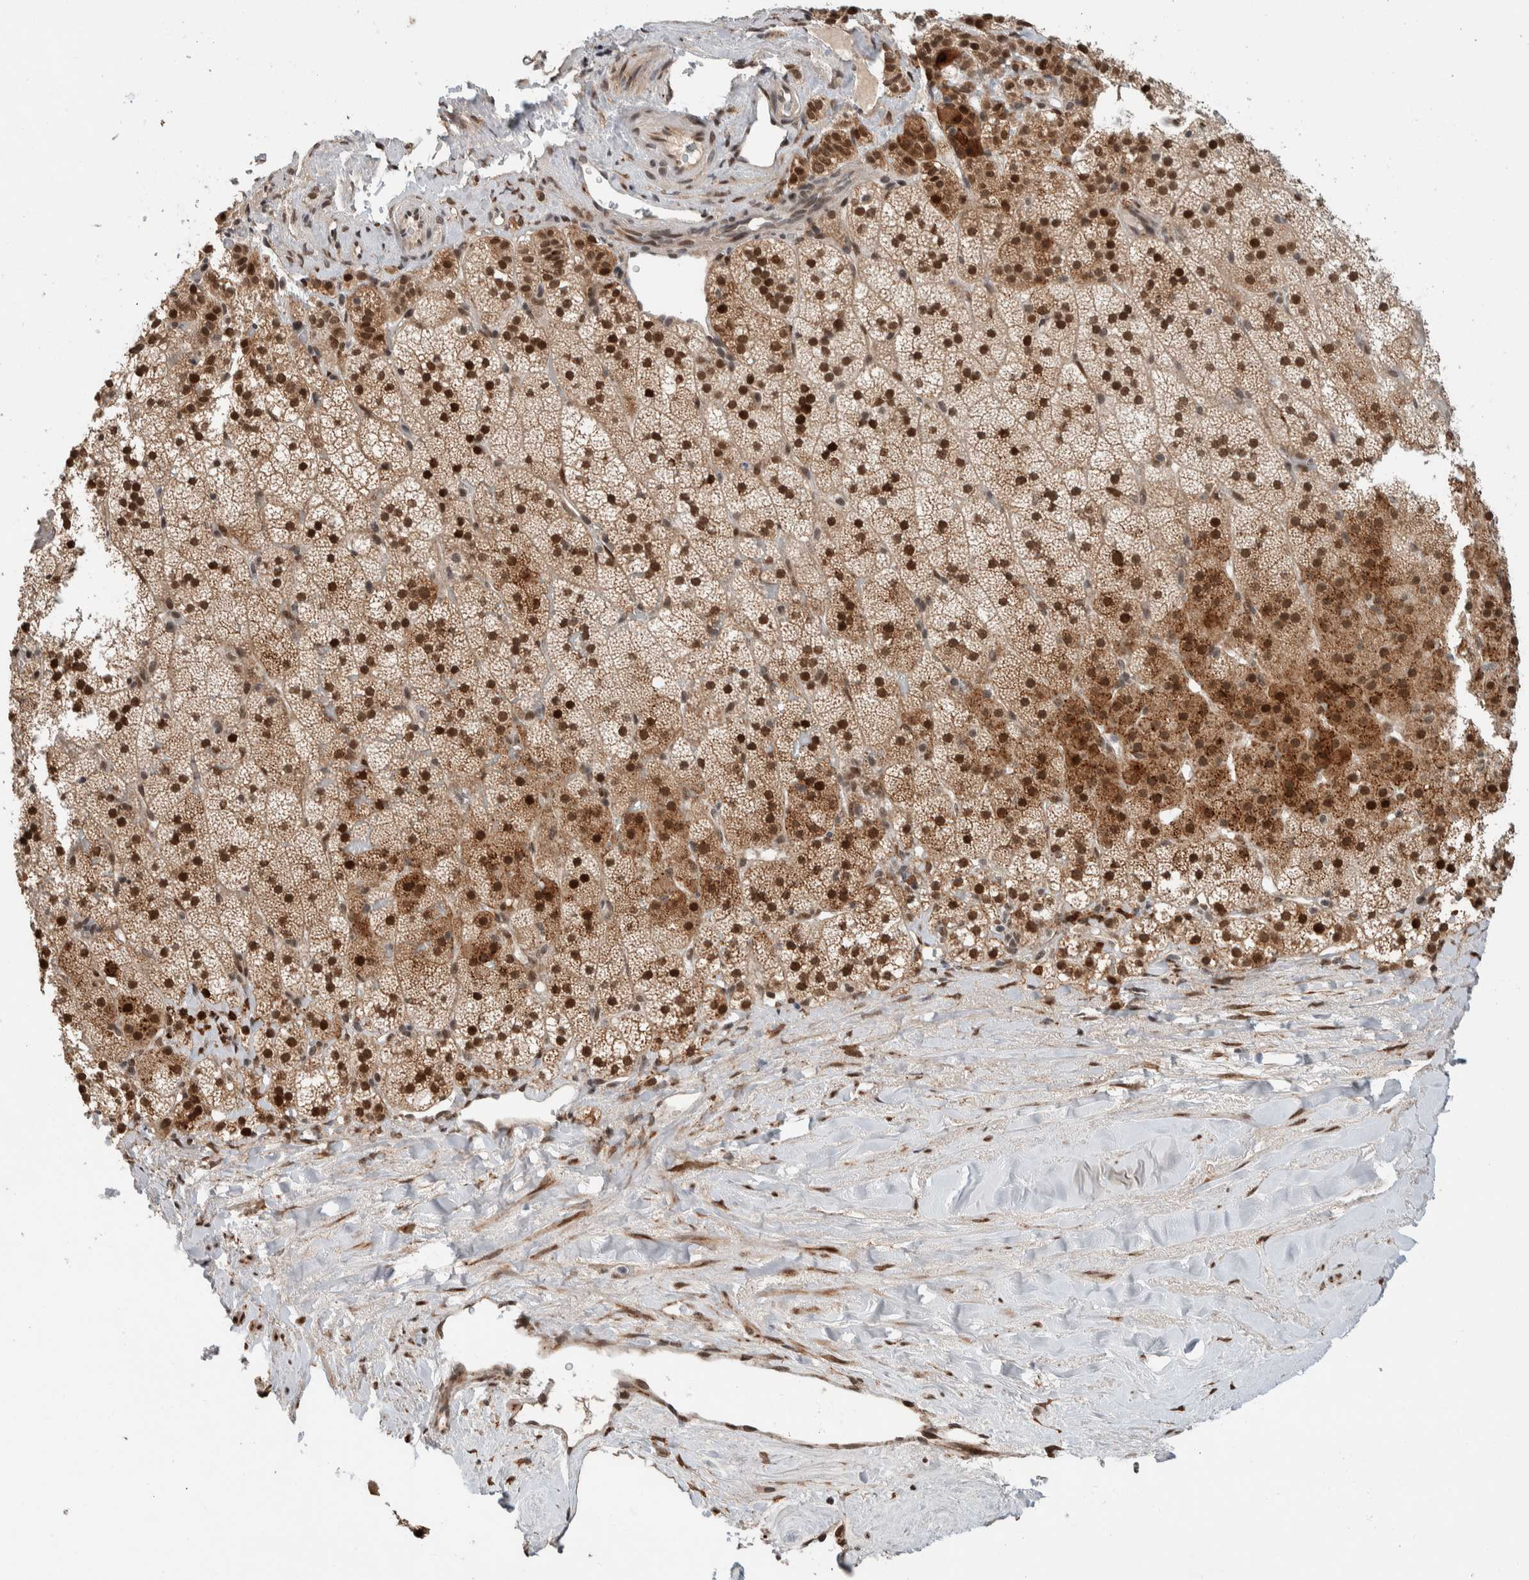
{"staining": {"intensity": "strong", "quantity": ">75%", "location": "cytoplasmic/membranous,nuclear"}, "tissue": "adrenal gland", "cell_type": "Glandular cells", "image_type": "normal", "snomed": [{"axis": "morphology", "description": "Normal tissue, NOS"}, {"axis": "topography", "description": "Adrenal gland"}], "caption": "The photomicrograph displays a brown stain indicating the presence of a protein in the cytoplasmic/membranous,nuclear of glandular cells in adrenal gland.", "gene": "TNRC18", "patient": {"sex": "male", "age": 35}}